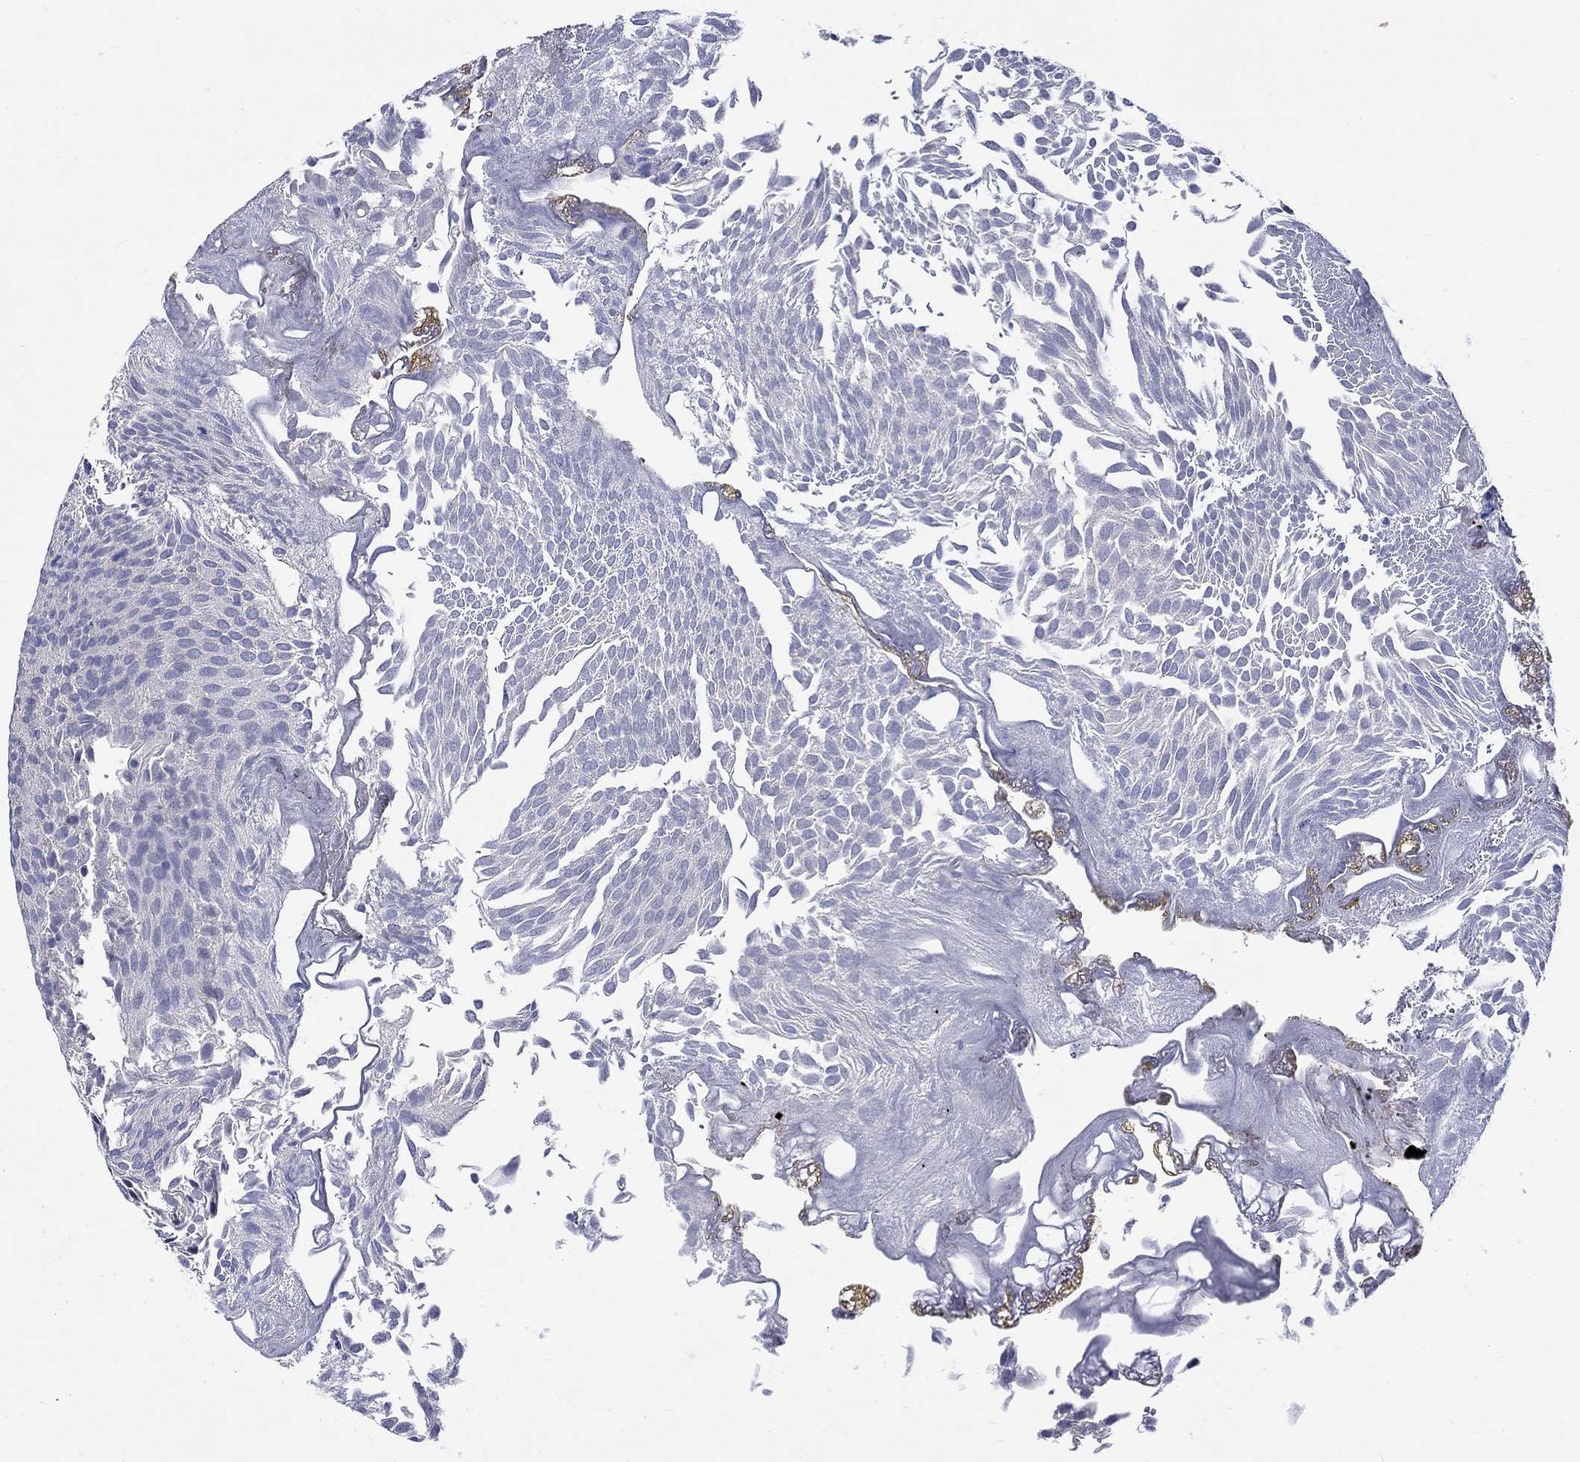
{"staining": {"intensity": "negative", "quantity": "none", "location": "none"}, "tissue": "urothelial cancer", "cell_type": "Tumor cells", "image_type": "cancer", "snomed": [{"axis": "morphology", "description": "Urothelial carcinoma, Low grade"}, {"axis": "topography", "description": "Urinary bladder"}], "caption": "A photomicrograph of low-grade urothelial carcinoma stained for a protein exhibits no brown staining in tumor cells.", "gene": "SLC30A3", "patient": {"sex": "male", "age": 52}}